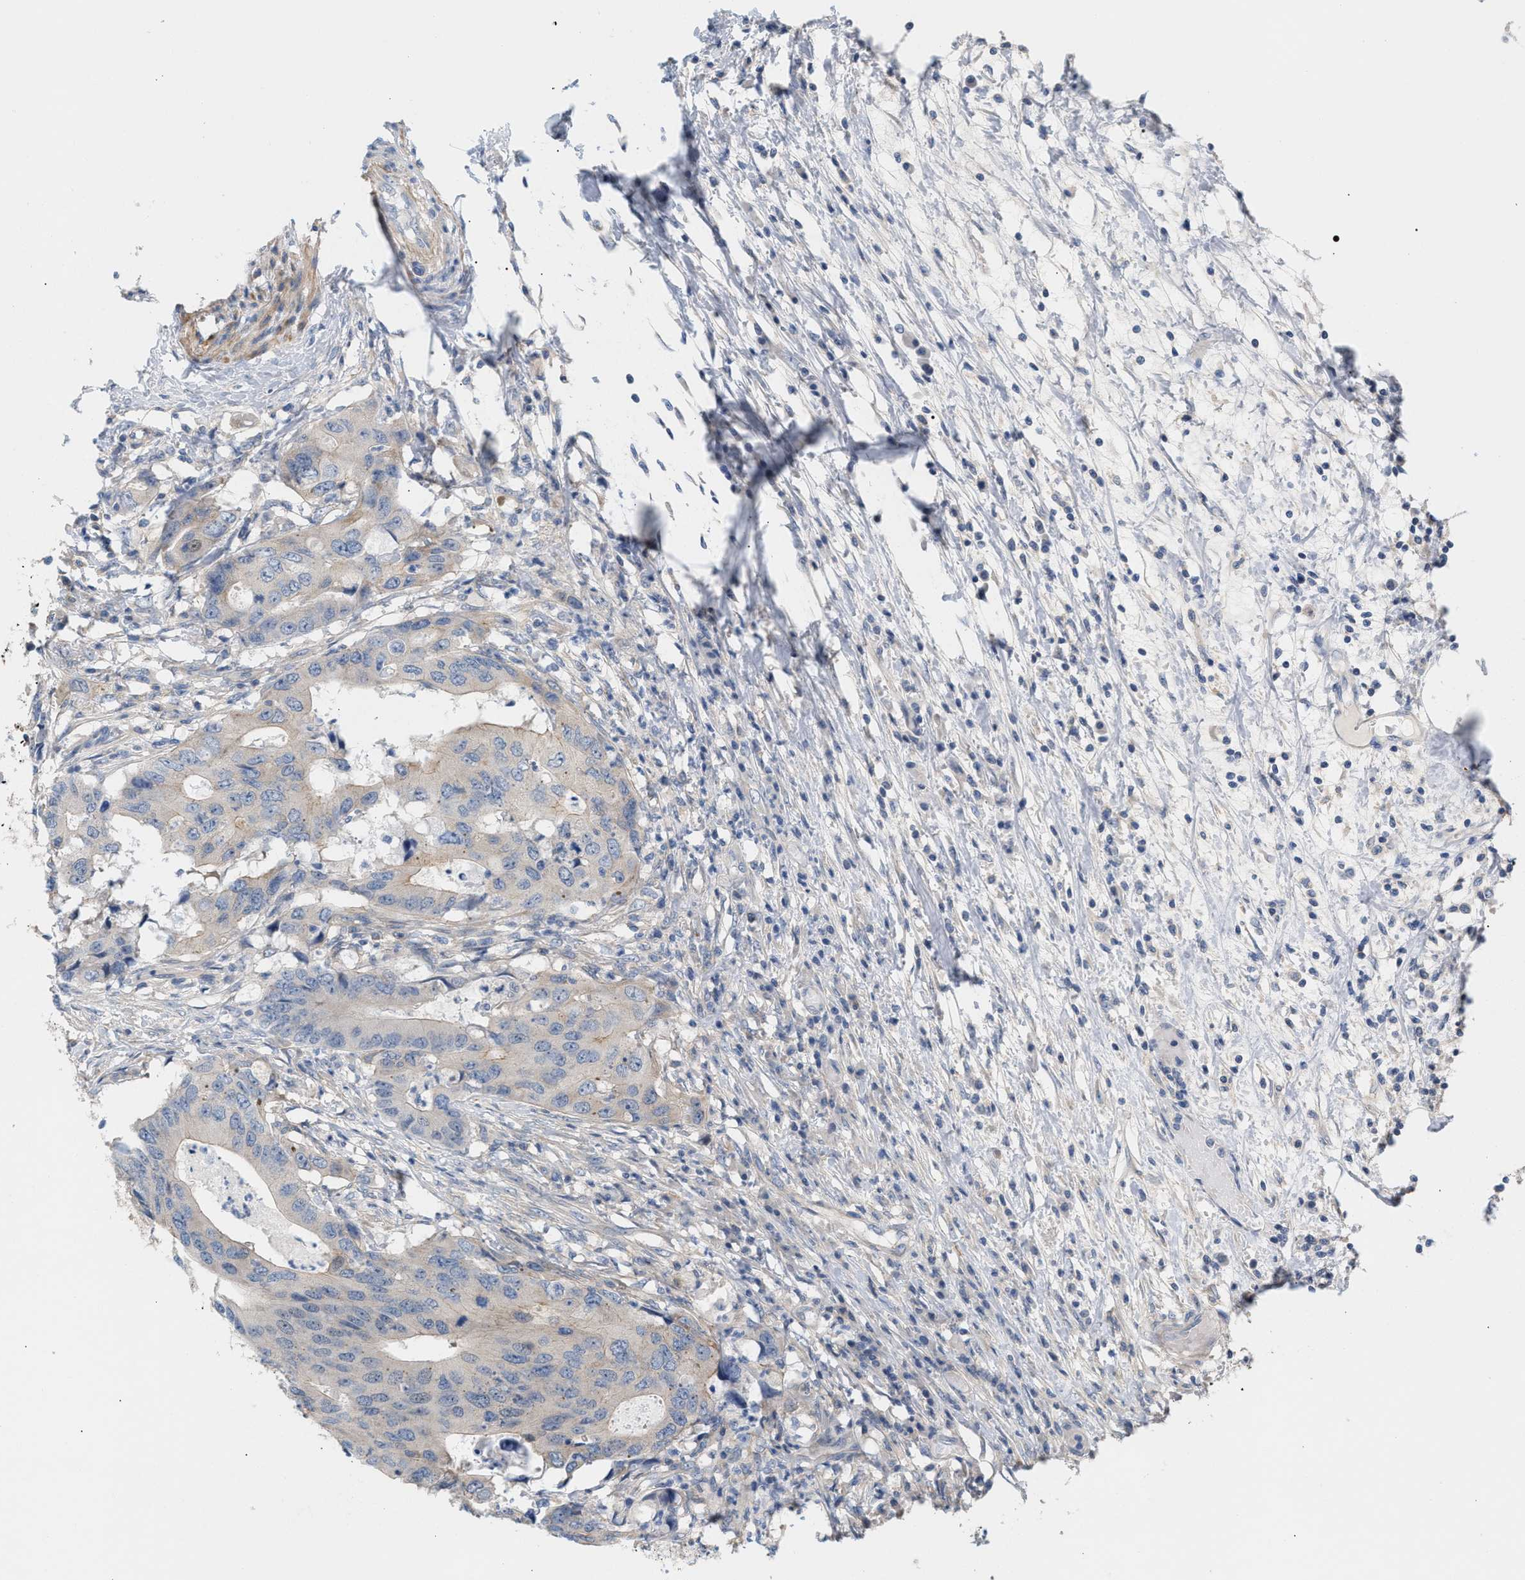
{"staining": {"intensity": "negative", "quantity": "none", "location": "none"}, "tissue": "colorectal cancer", "cell_type": "Tumor cells", "image_type": "cancer", "snomed": [{"axis": "morphology", "description": "Adenocarcinoma, NOS"}, {"axis": "topography", "description": "Colon"}], "caption": "Immunohistochemistry of human adenocarcinoma (colorectal) shows no staining in tumor cells. (DAB immunohistochemistry, high magnification).", "gene": "LRCH1", "patient": {"sex": "male", "age": 71}}